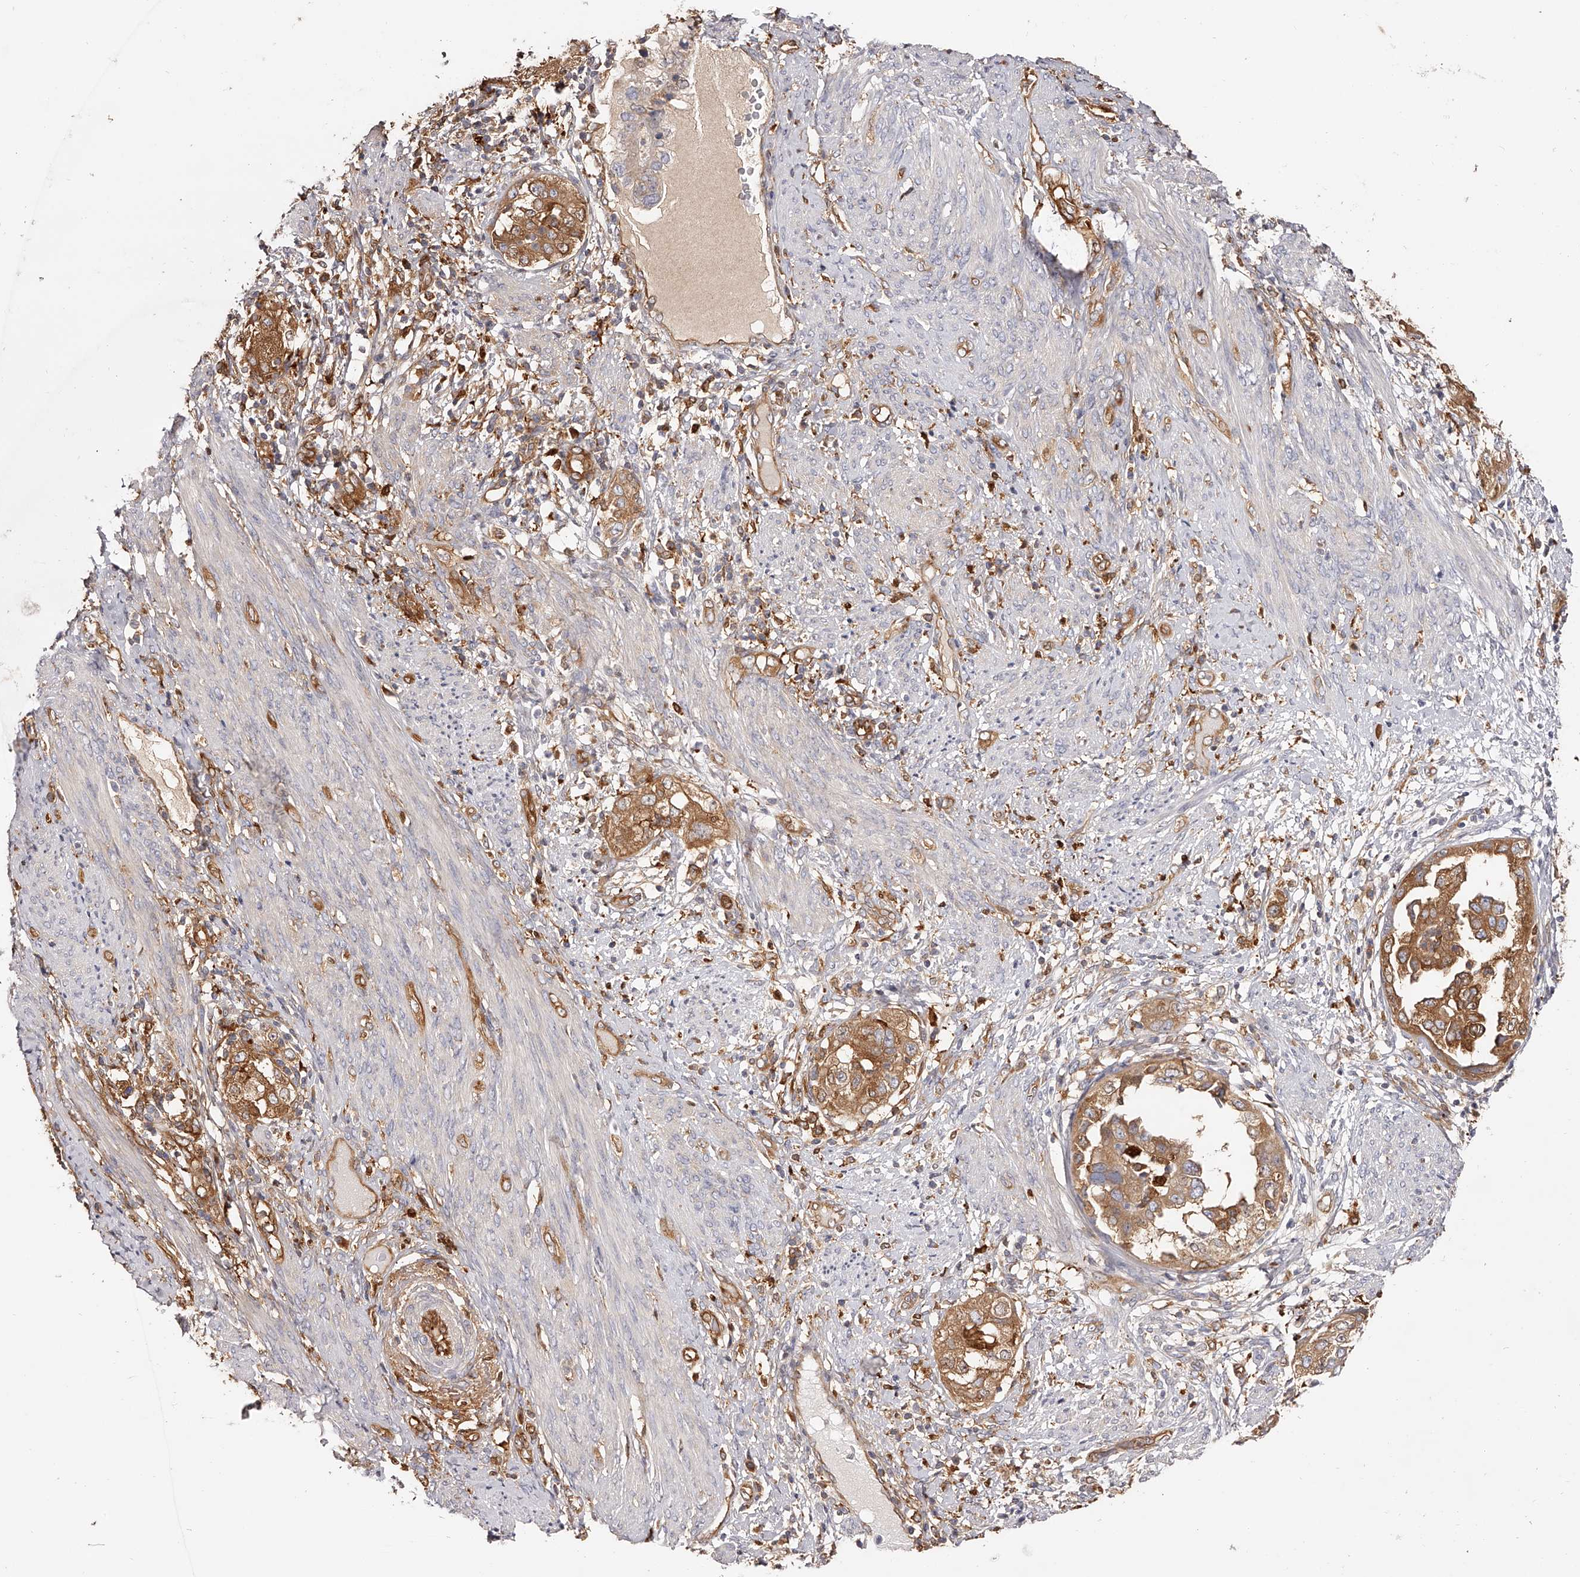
{"staining": {"intensity": "moderate", "quantity": ">75%", "location": "cytoplasmic/membranous"}, "tissue": "endometrial cancer", "cell_type": "Tumor cells", "image_type": "cancer", "snomed": [{"axis": "morphology", "description": "Adenocarcinoma, NOS"}, {"axis": "topography", "description": "Endometrium"}], "caption": "Protein staining of endometrial cancer (adenocarcinoma) tissue displays moderate cytoplasmic/membranous expression in approximately >75% of tumor cells. (DAB IHC, brown staining for protein, blue staining for nuclei).", "gene": "LAP3", "patient": {"sex": "female", "age": 85}}